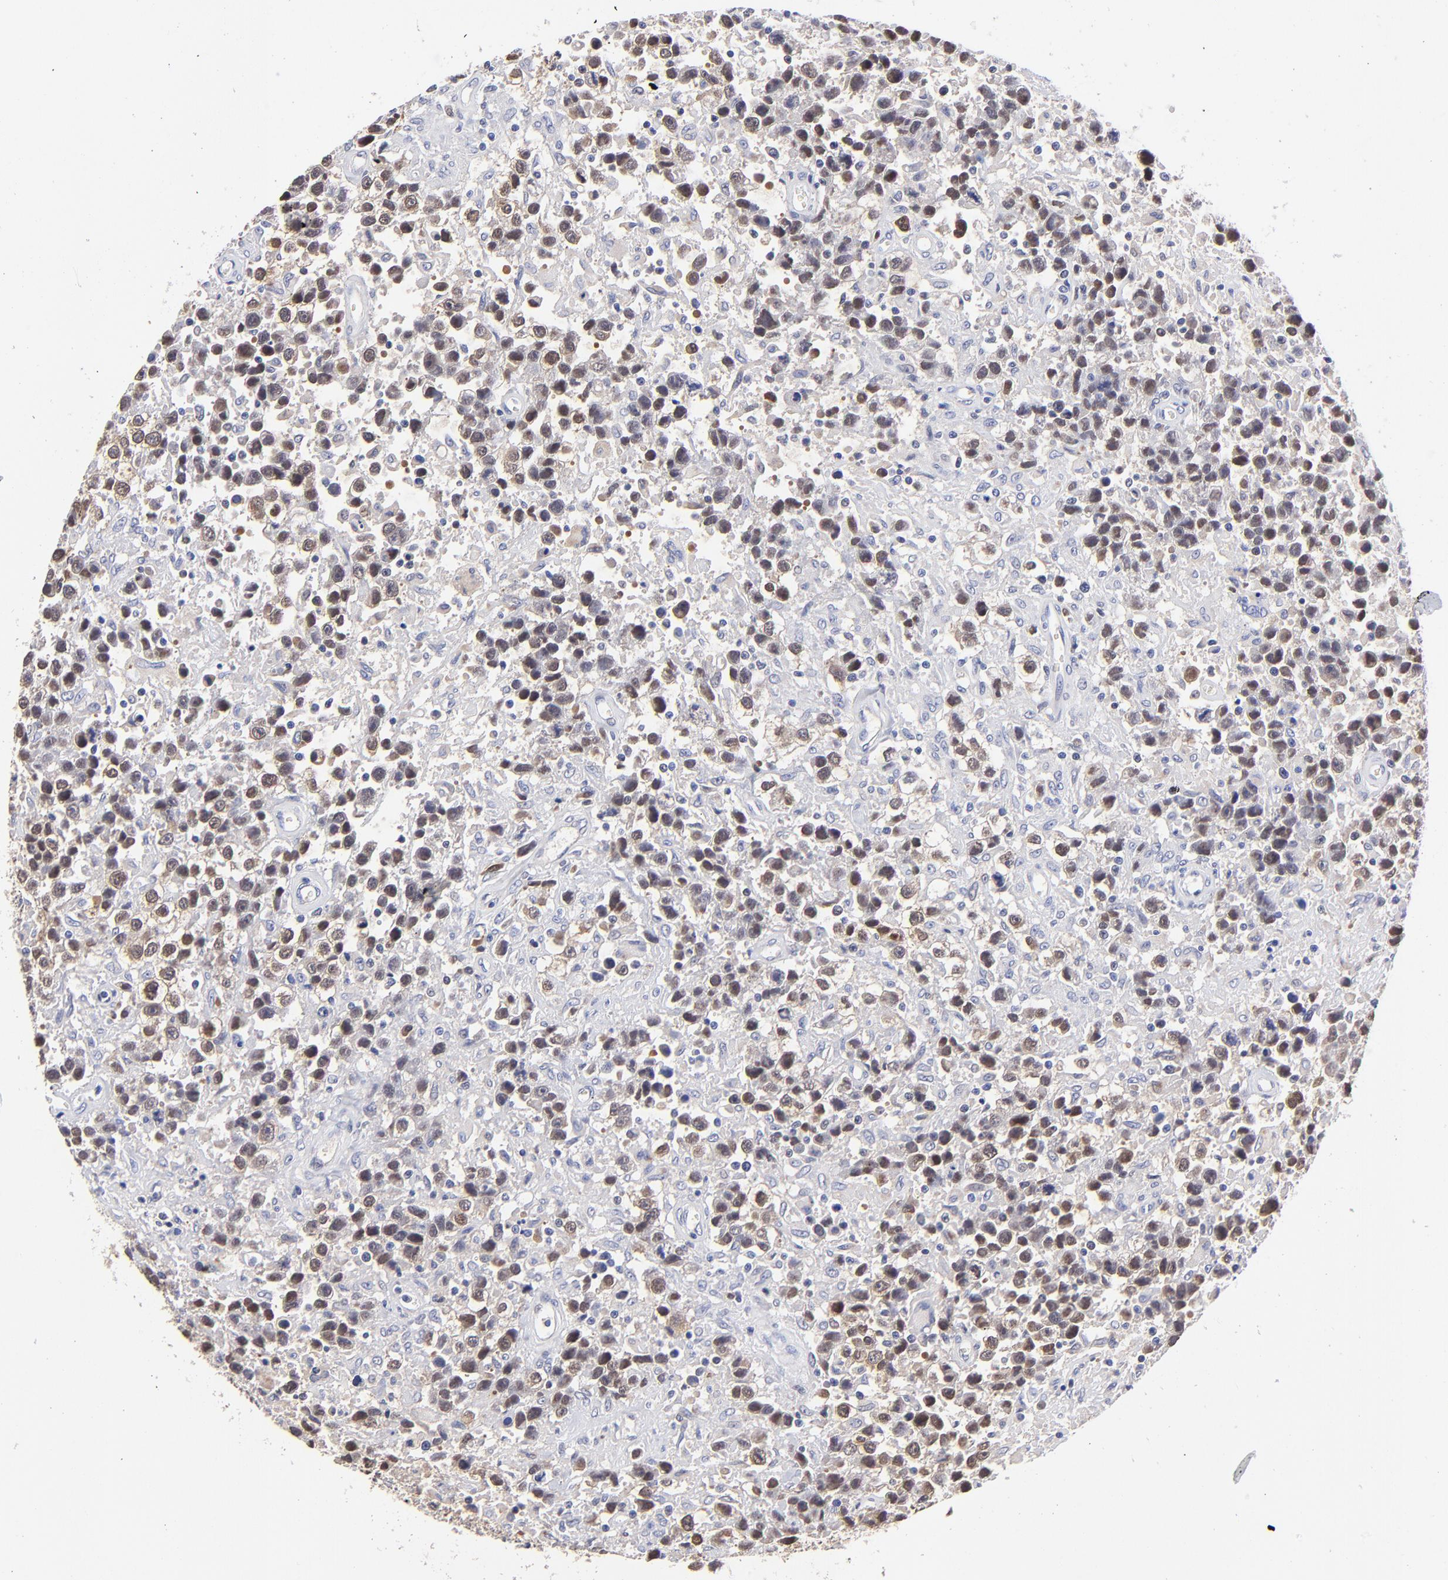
{"staining": {"intensity": "strong", "quantity": ">75%", "location": "cytoplasmic/membranous,nuclear"}, "tissue": "testis cancer", "cell_type": "Tumor cells", "image_type": "cancer", "snomed": [{"axis": "morphology", "description": "Seminoma, NOS"}, {"axis": "topography", "description": "Testis"}], "caption": "Strong cytoplasmic/membranous and nuclear protein staining is present in about >75% of tumor cells in testis cancer.", "gene": "ZNF155", "patient": {"sex": "male", "age": 43}}